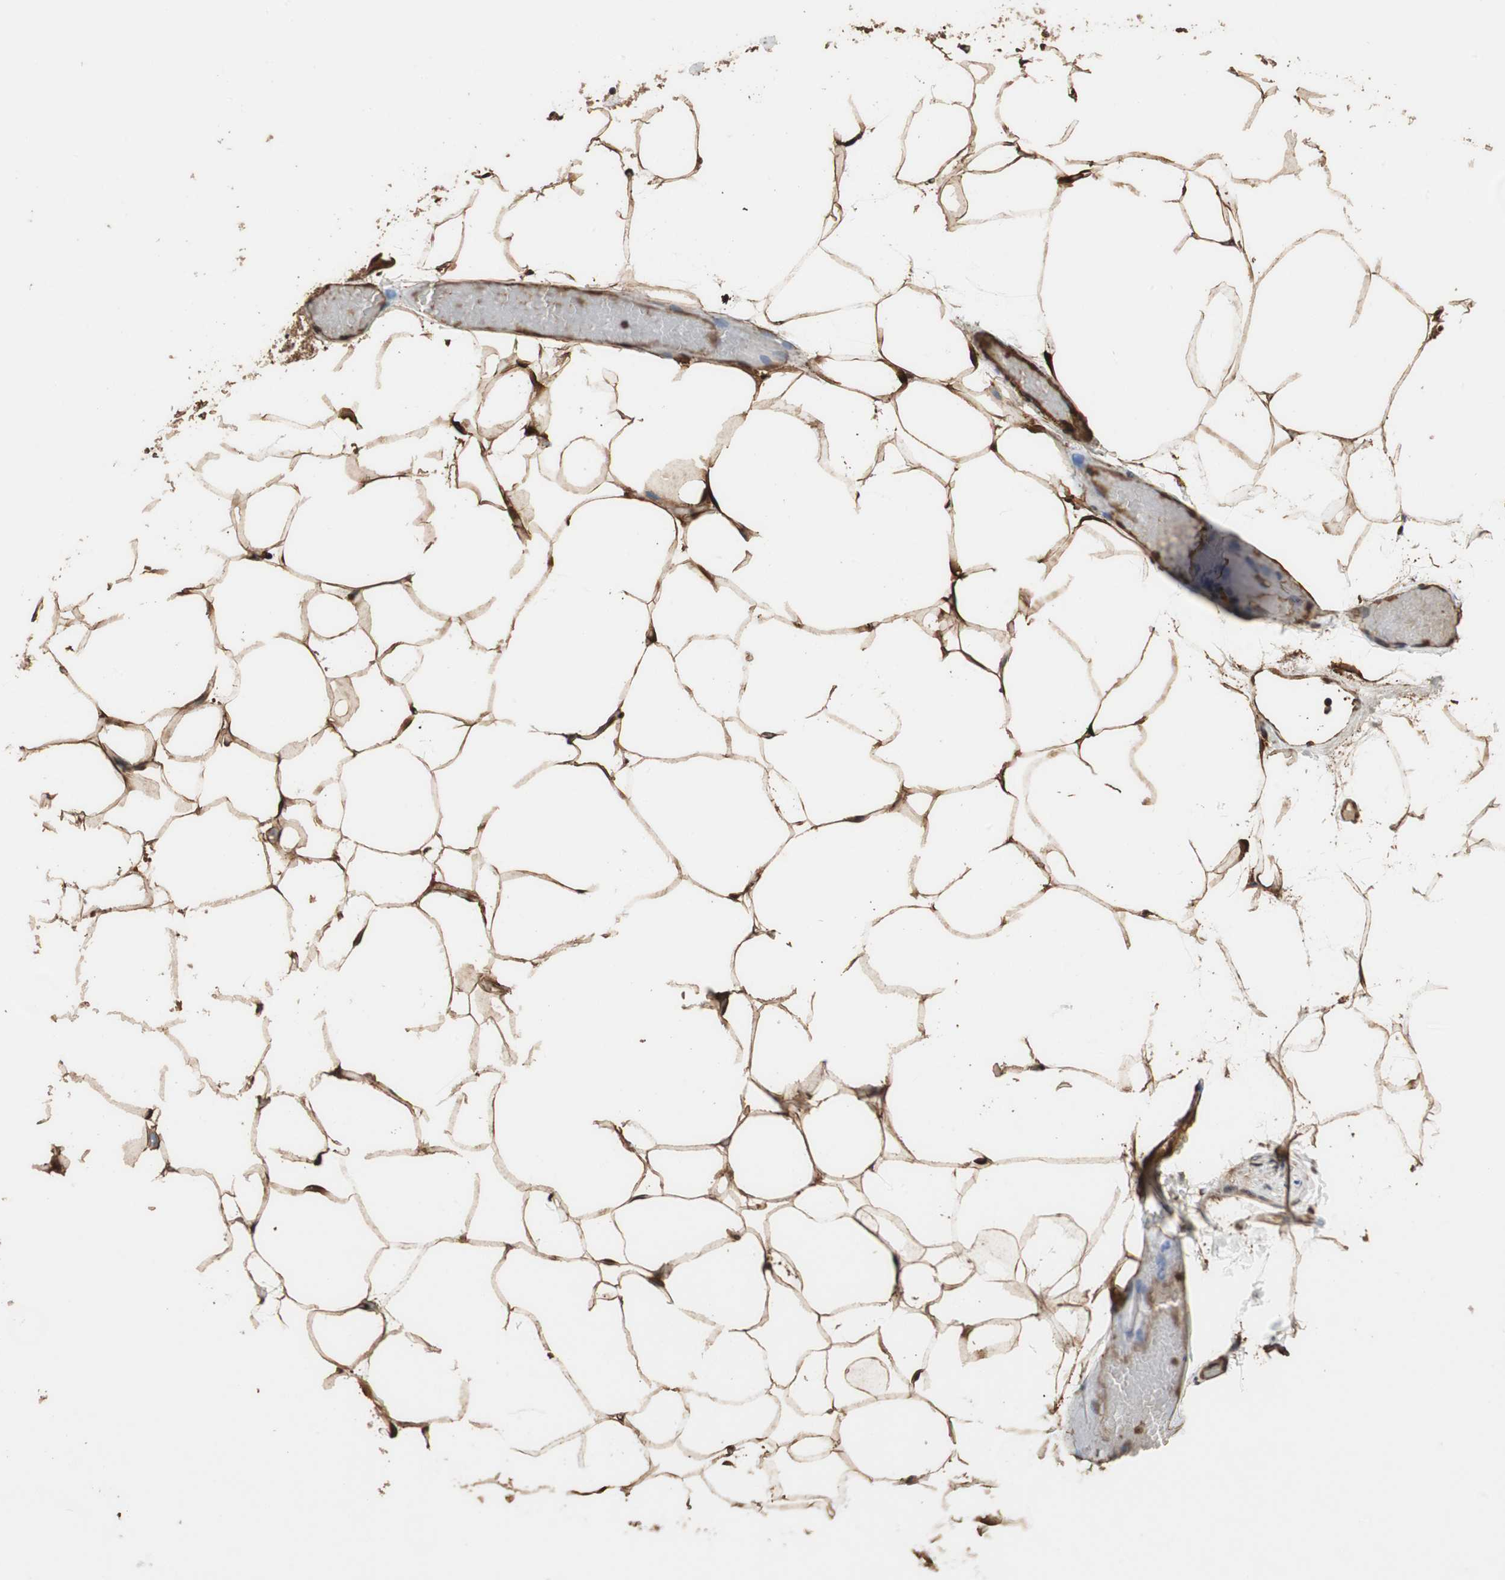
{"staining": {"intensity": "strong", "quantity": ">75%", "location": "cytoplasmic/membranous,nuclear"}, "tissue": "adipose tissue", "cell_type": "Adipocytes", "image_type": "normal", "snomed": [{"axis": "morphology", "description": "Normal tissue, NOS"}, {"axis": "topography", "description": "Breast"}, {"axis": "topography", "description": "Adipose tissue"}], "caption": "Adipose tissue stained for a protein shows strong cytoplasmic/membranous,nuclear positivity in adipocytes. Using DAB (3,3'-diaminobenzidine) (brown) and hematoxylin (blue) stains, captured at high magnification using brightfield microscopy.", "gene": "CDC5L", "patient": {"sex": "female", "age": 25}}